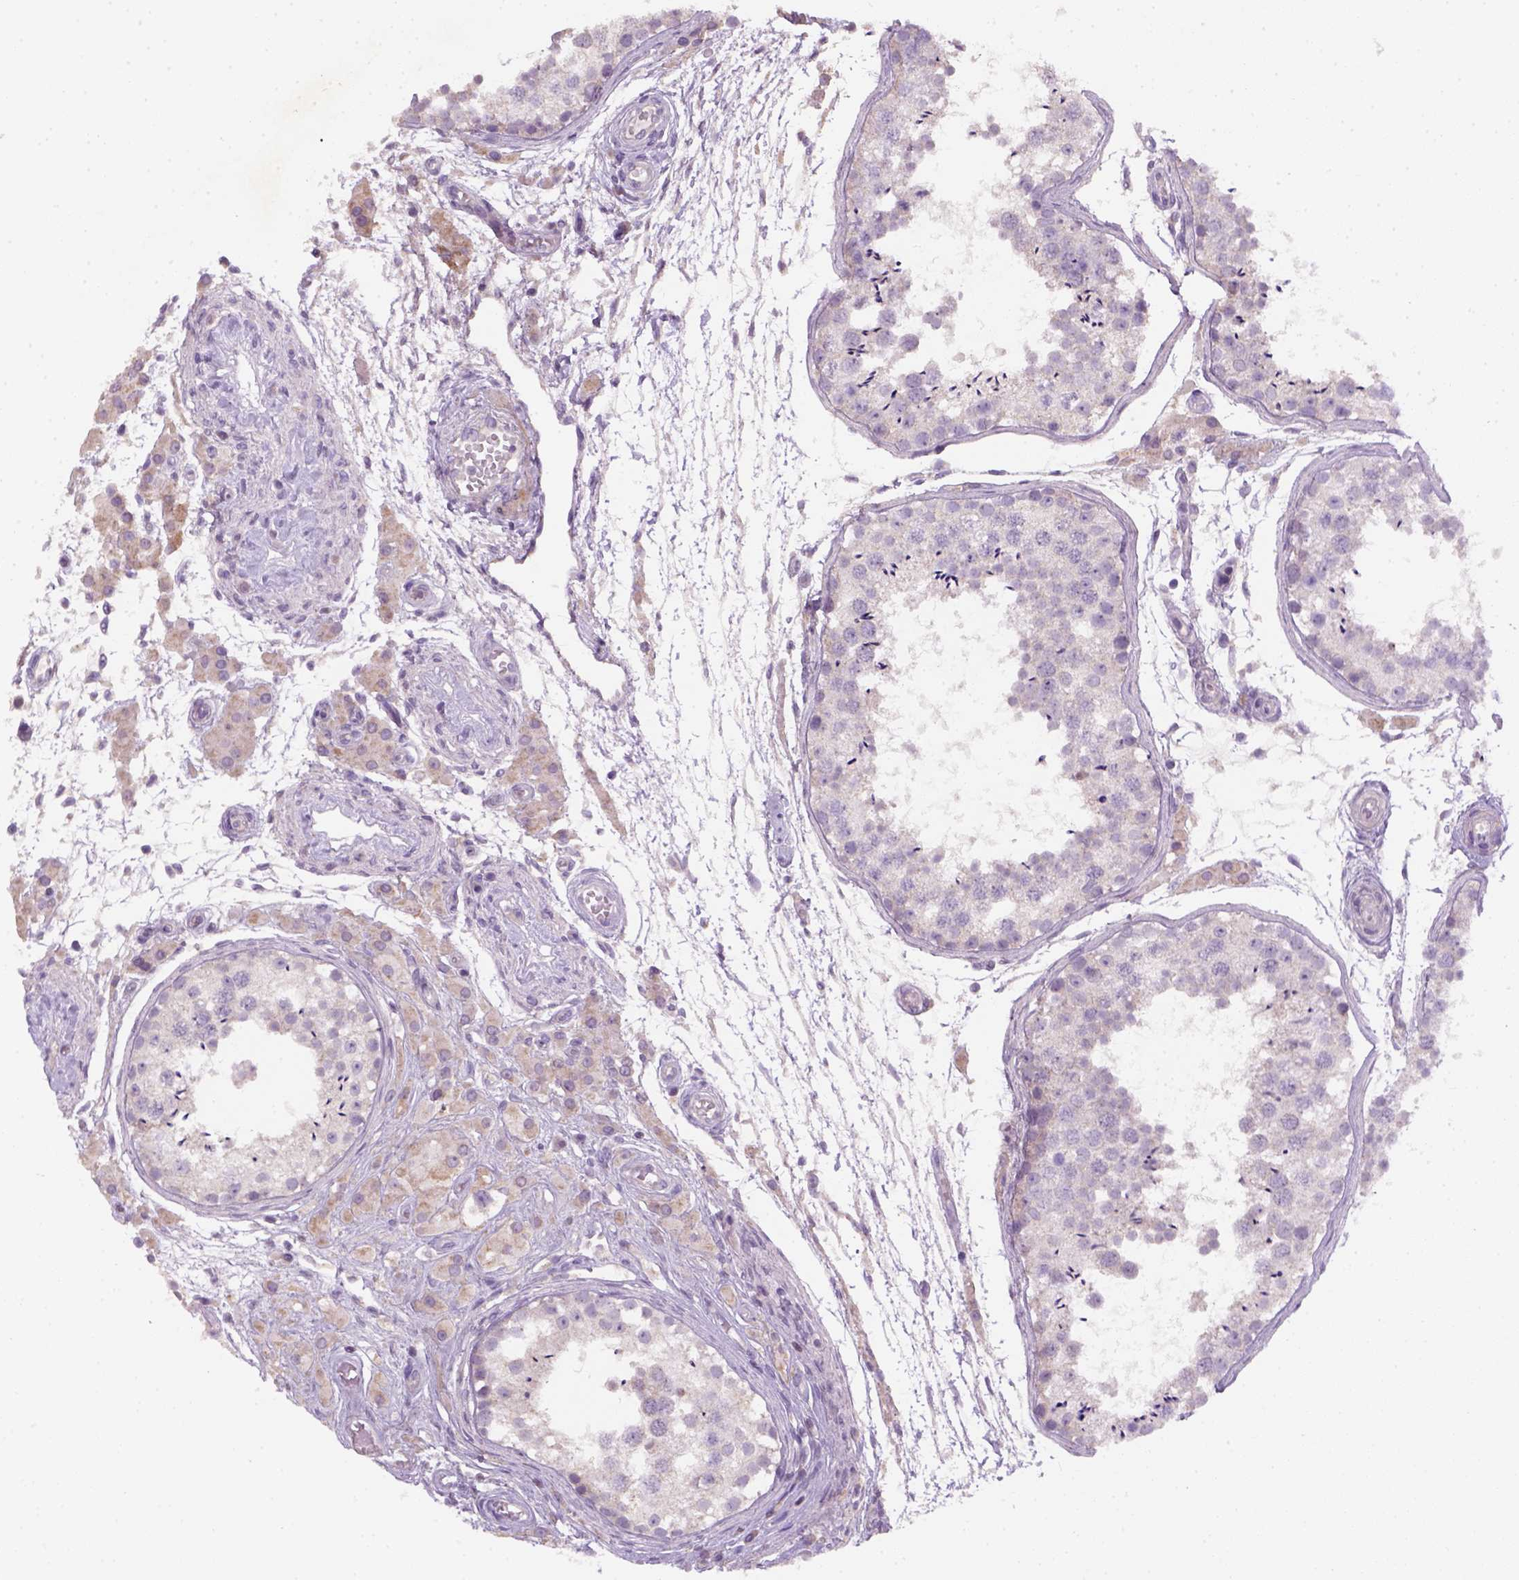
{"staining": {"intensity": "negative", "quantity": "none", "location": "none"}, "tissue": "testis", "cell_type": "Cells in seminiferous ducts", "image_type": "normal", "snomed": [{"axis": "morphology", "description": "Normal tissue, NOS"}, {"axis": "morphology", "description": "Seminoma, NOS"}, {"axis": "topography", "description": "Testis"}], "caption": "The image demonstrates no significant staining in cells in seminiferous ducts of testis. The staining was performed using DAB to visualize the protein expression in brown, while the nuclei were stained in blue with hematoxylin (Magnification: 20x).", "gene": "NUDT6", "patient": {"sex": "male", "age": 29}}